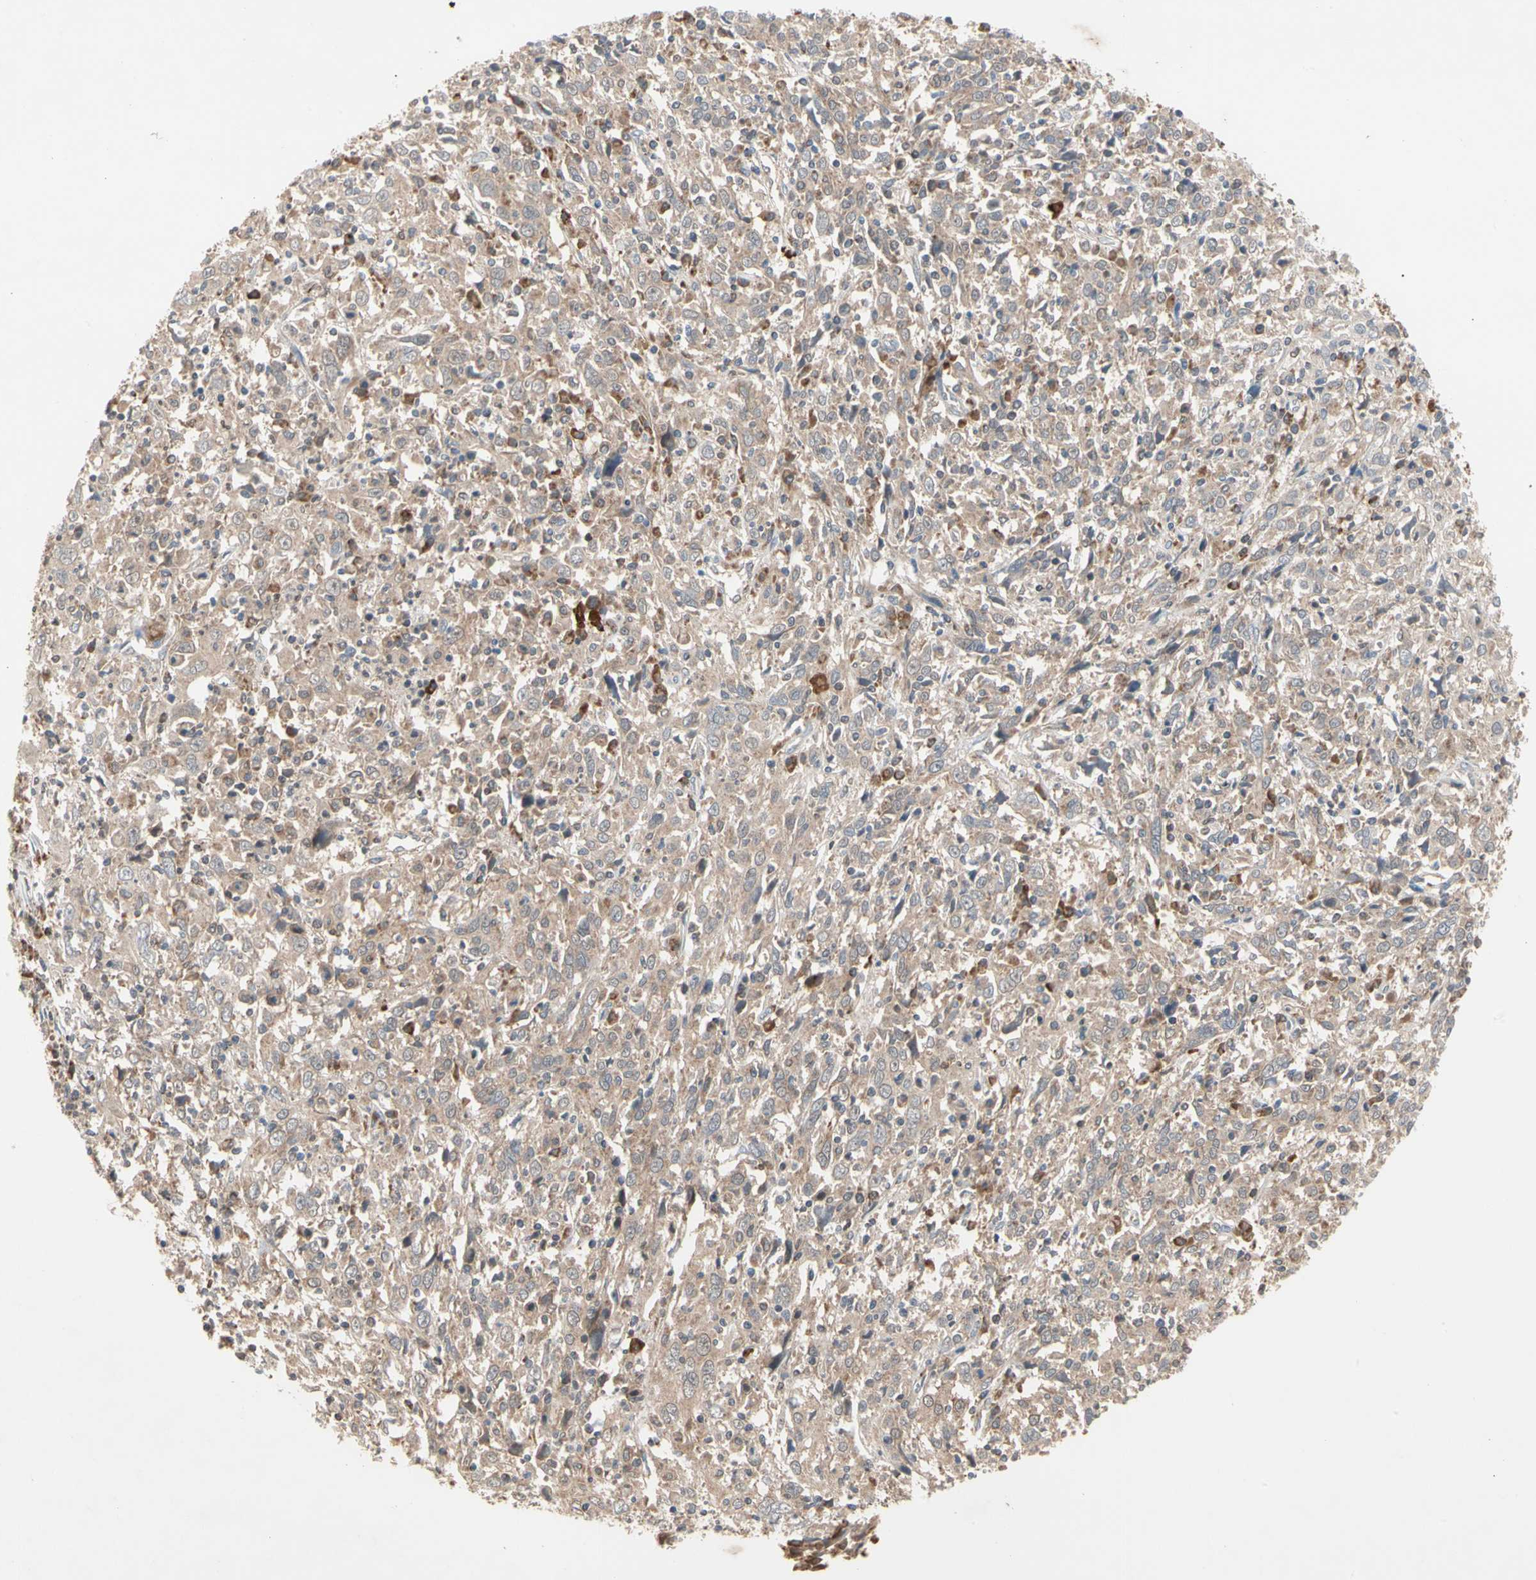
{"staining": {"intensity": "weak", "quantity": ">75%", "location": "cytoplasmic/membranous"}, "tissue": "cervical cancer", "cell_type": "Tumor cells", "image_type": "cancer", "snomed": [{"axis": "morphology", "description": "Squamous cell carcinoma, NOS"}, {"axis": "topography", "description": "Cervix"}], "caption": "Human squamous cell carcinoma (cervical) stained for a protein (brown) displays weak cytoplasmic/membranous positive positivity in approximately >75% of tumor cells.", "gene": "MTHFS", "patient": {"sex": "female", "age": 46}}